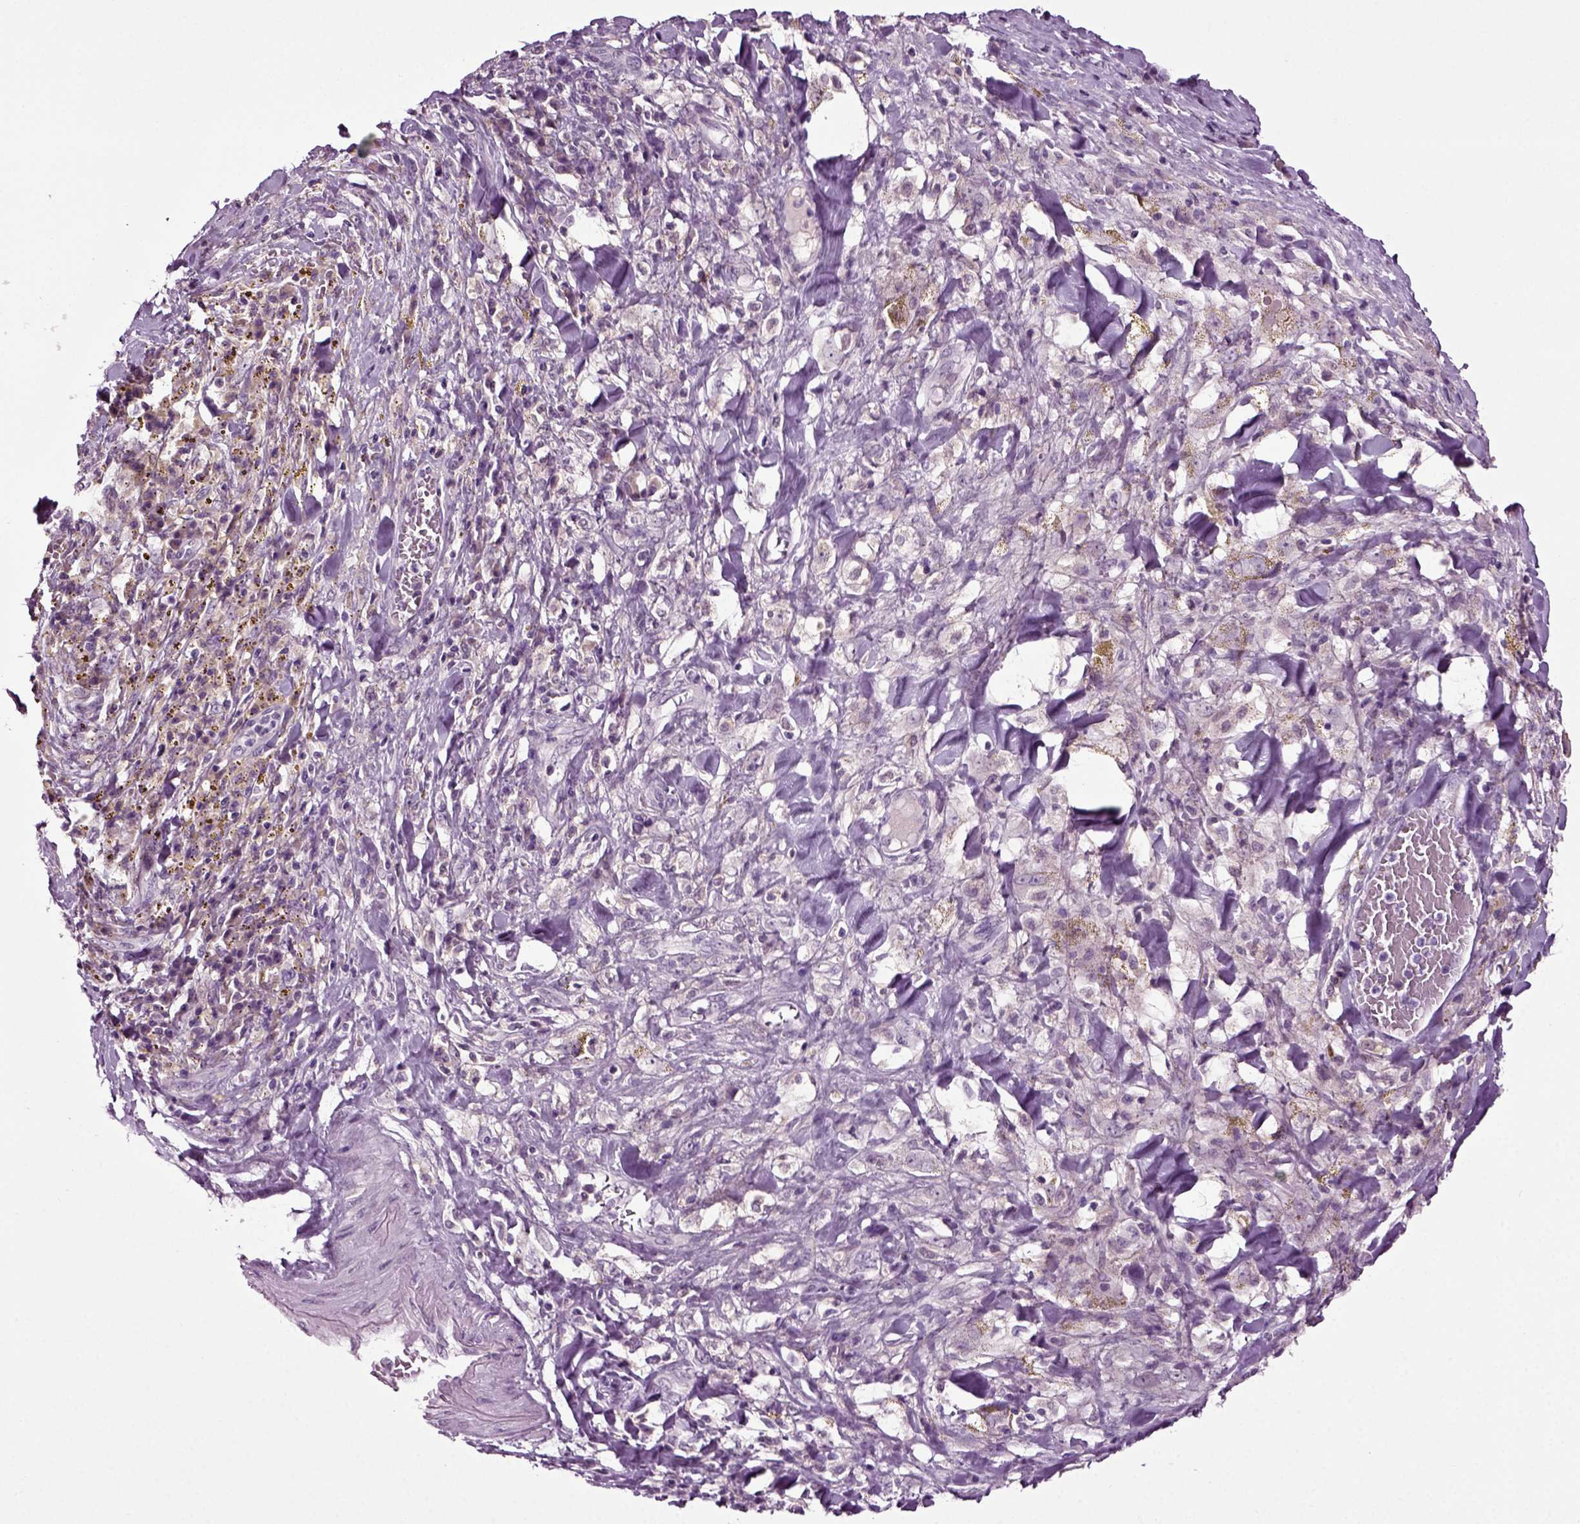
{"staining": {"intensity": "negative", "quantity": "none", "location": "none"}, "tissue": "melanoma", "cell_type": "Tumor cells", "image_type": "cancer", "snomed": [{"axis": "morphology", "description": "Malignant melanoma, NOS"}, {"axis": "topography", "description": "Skin"}], "caption": "This is an IHC photomicrograph of malignant melanoma. There is no expression in tumor cells.", "gene": "SPATA17", "patient": {"sex": "female", "age": 91}}